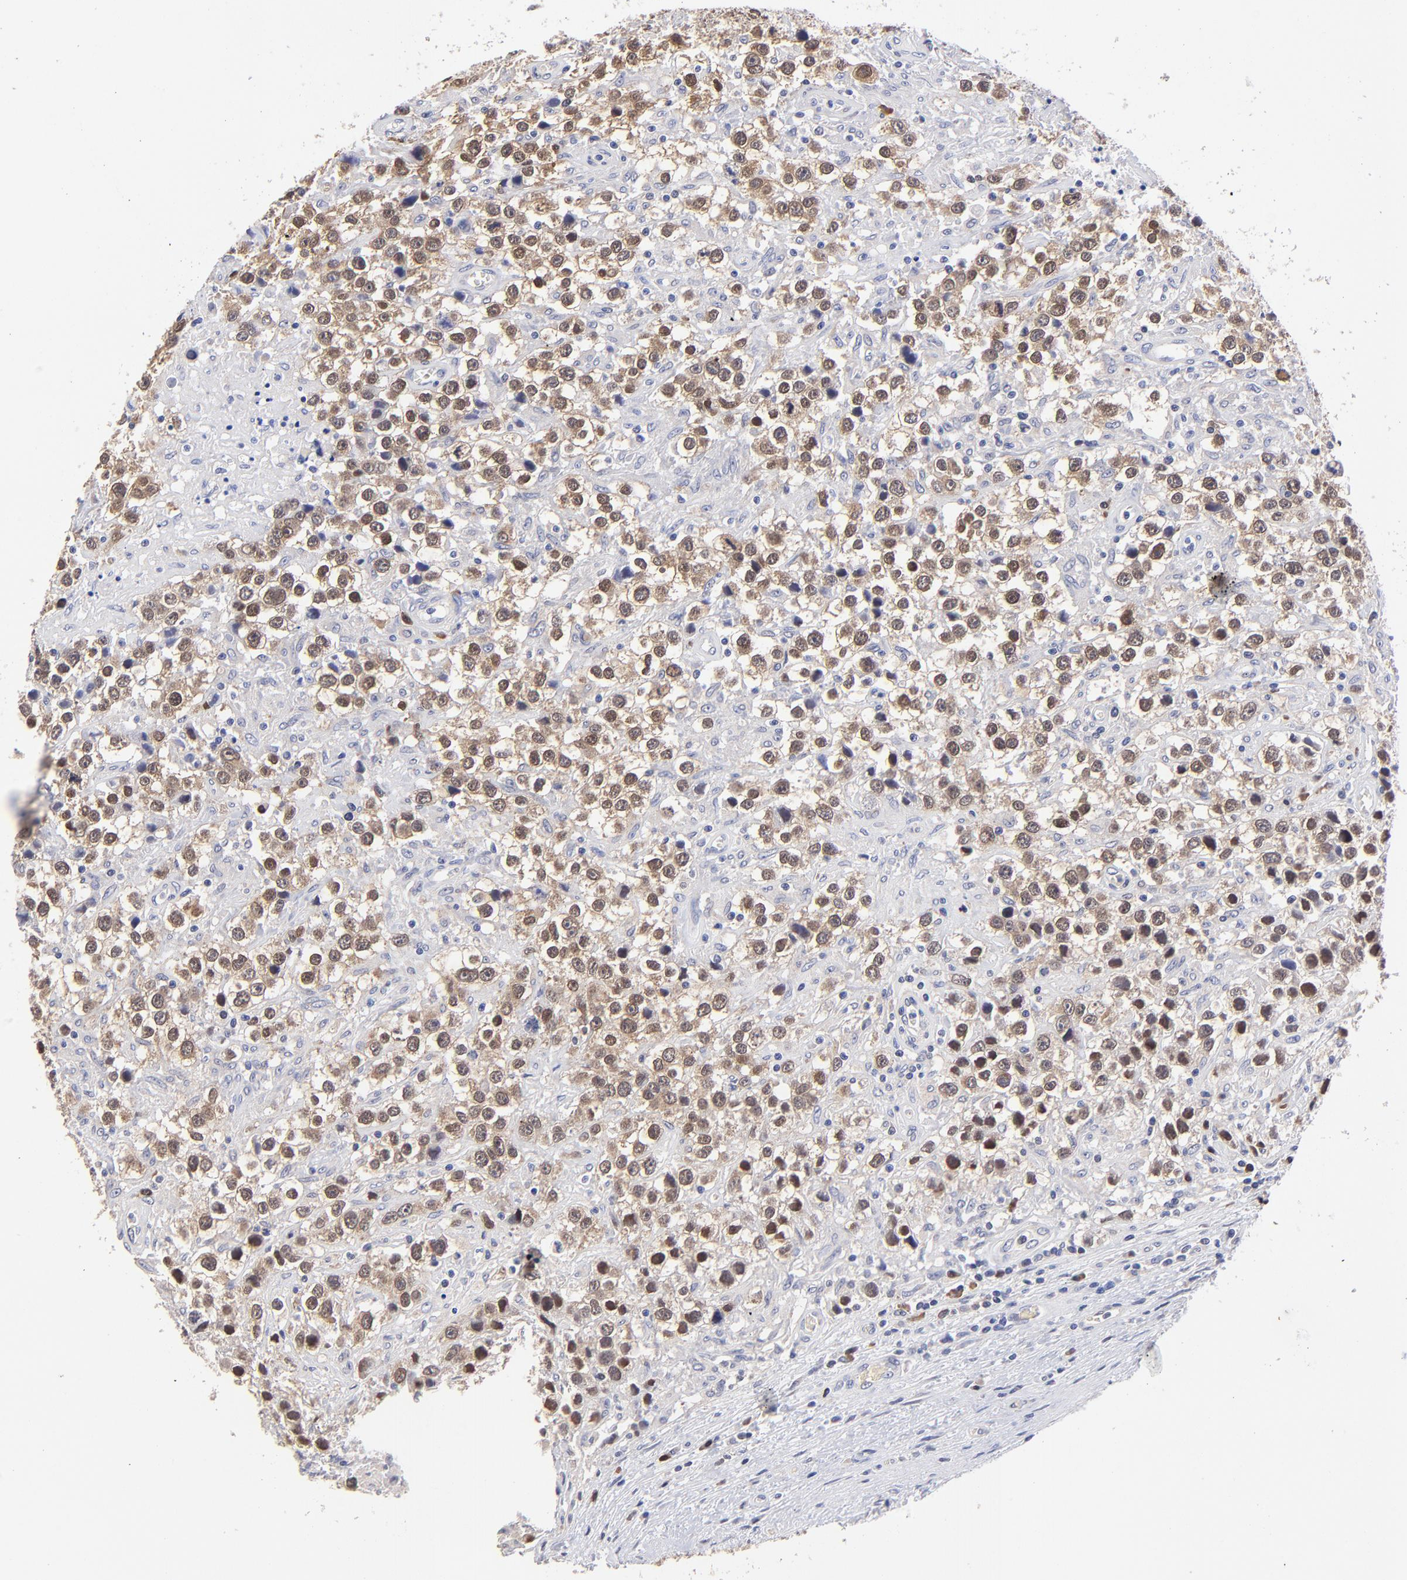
{"staining": {"intensity": "strong", "quantity": ">75%", "location": "cytoplasmic/membranous,nuclear"}, "tissue": "testis cancer", "cell_type": "Tumor cells", "image_type": "cancer", "snomed": [{"axis": "morphology", "description": "Seminoma, NOS"}, {"axis": "topography", "description": "Testis"}], "caption": "IHC photomicrograph of testis cancer (seminoma) stained for a protein (brown), which exhibits high levels of strong cytoplasmic/membranous and nuclear staining in approximately >75% of tumor cells.", "gene": "ZNF155", "patient": {"sex": "male", "age": 43}}